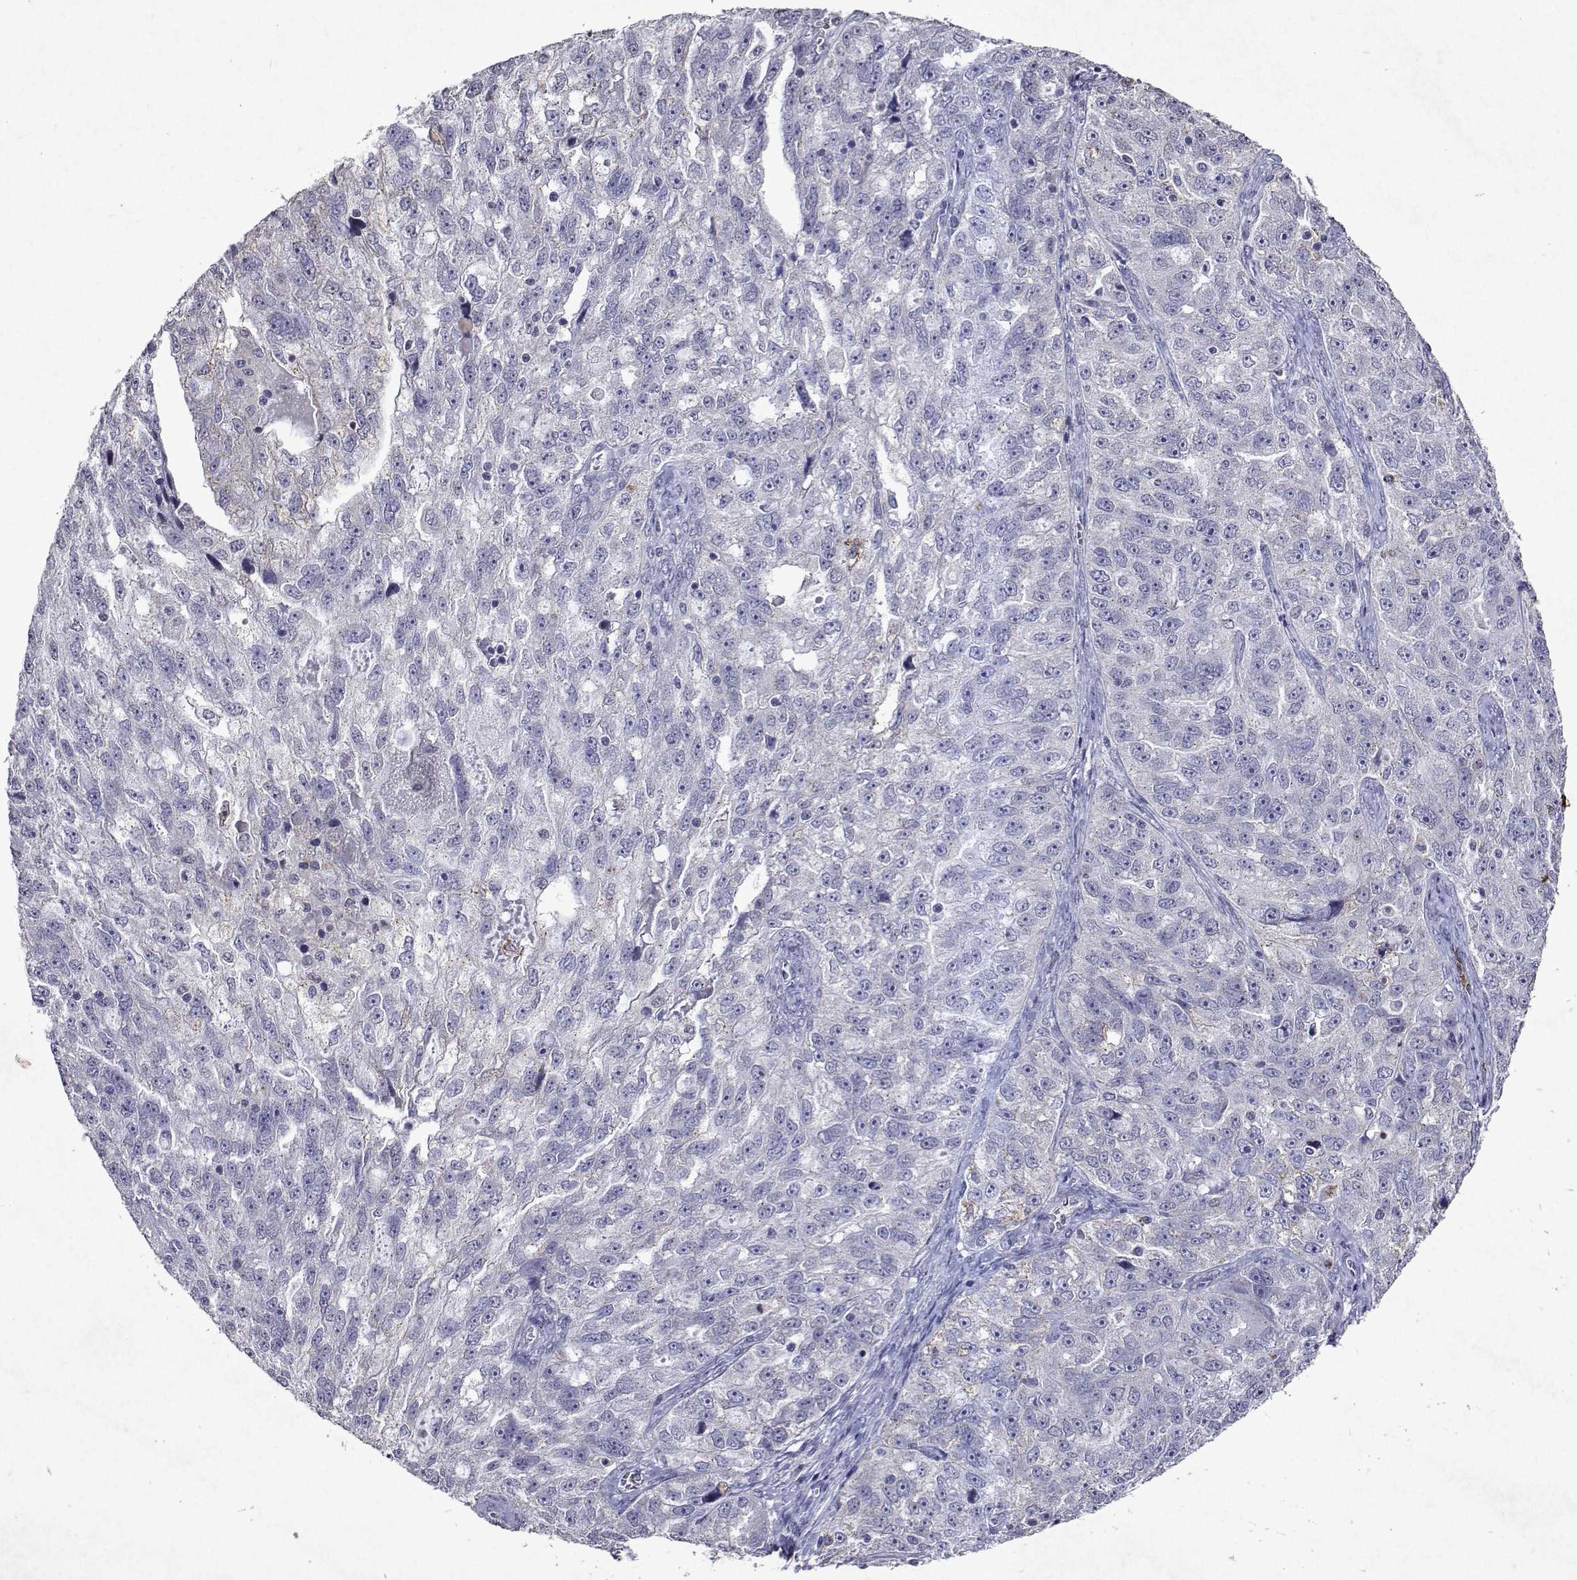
{"staining": {"intensity": "negative", "quantity": "none", "location": "none"}, "tissue": "ovarian cancer", "cell_type": "Tumor cells", "image_type": "cancer", "snomed": [{"axis": "morphology", "description": "Cystadenocarcinoma, serous, NOS"}, {"axis": "topography", "description": "Ovary"}], "caption": "A histopathology image of ovarian cancer (serous cystadenocarcinoma) stained for a protein shows no brown staining in tumor cells.", "gene": "DUSP28", "patient": {"sex": "female", "age": 51}}